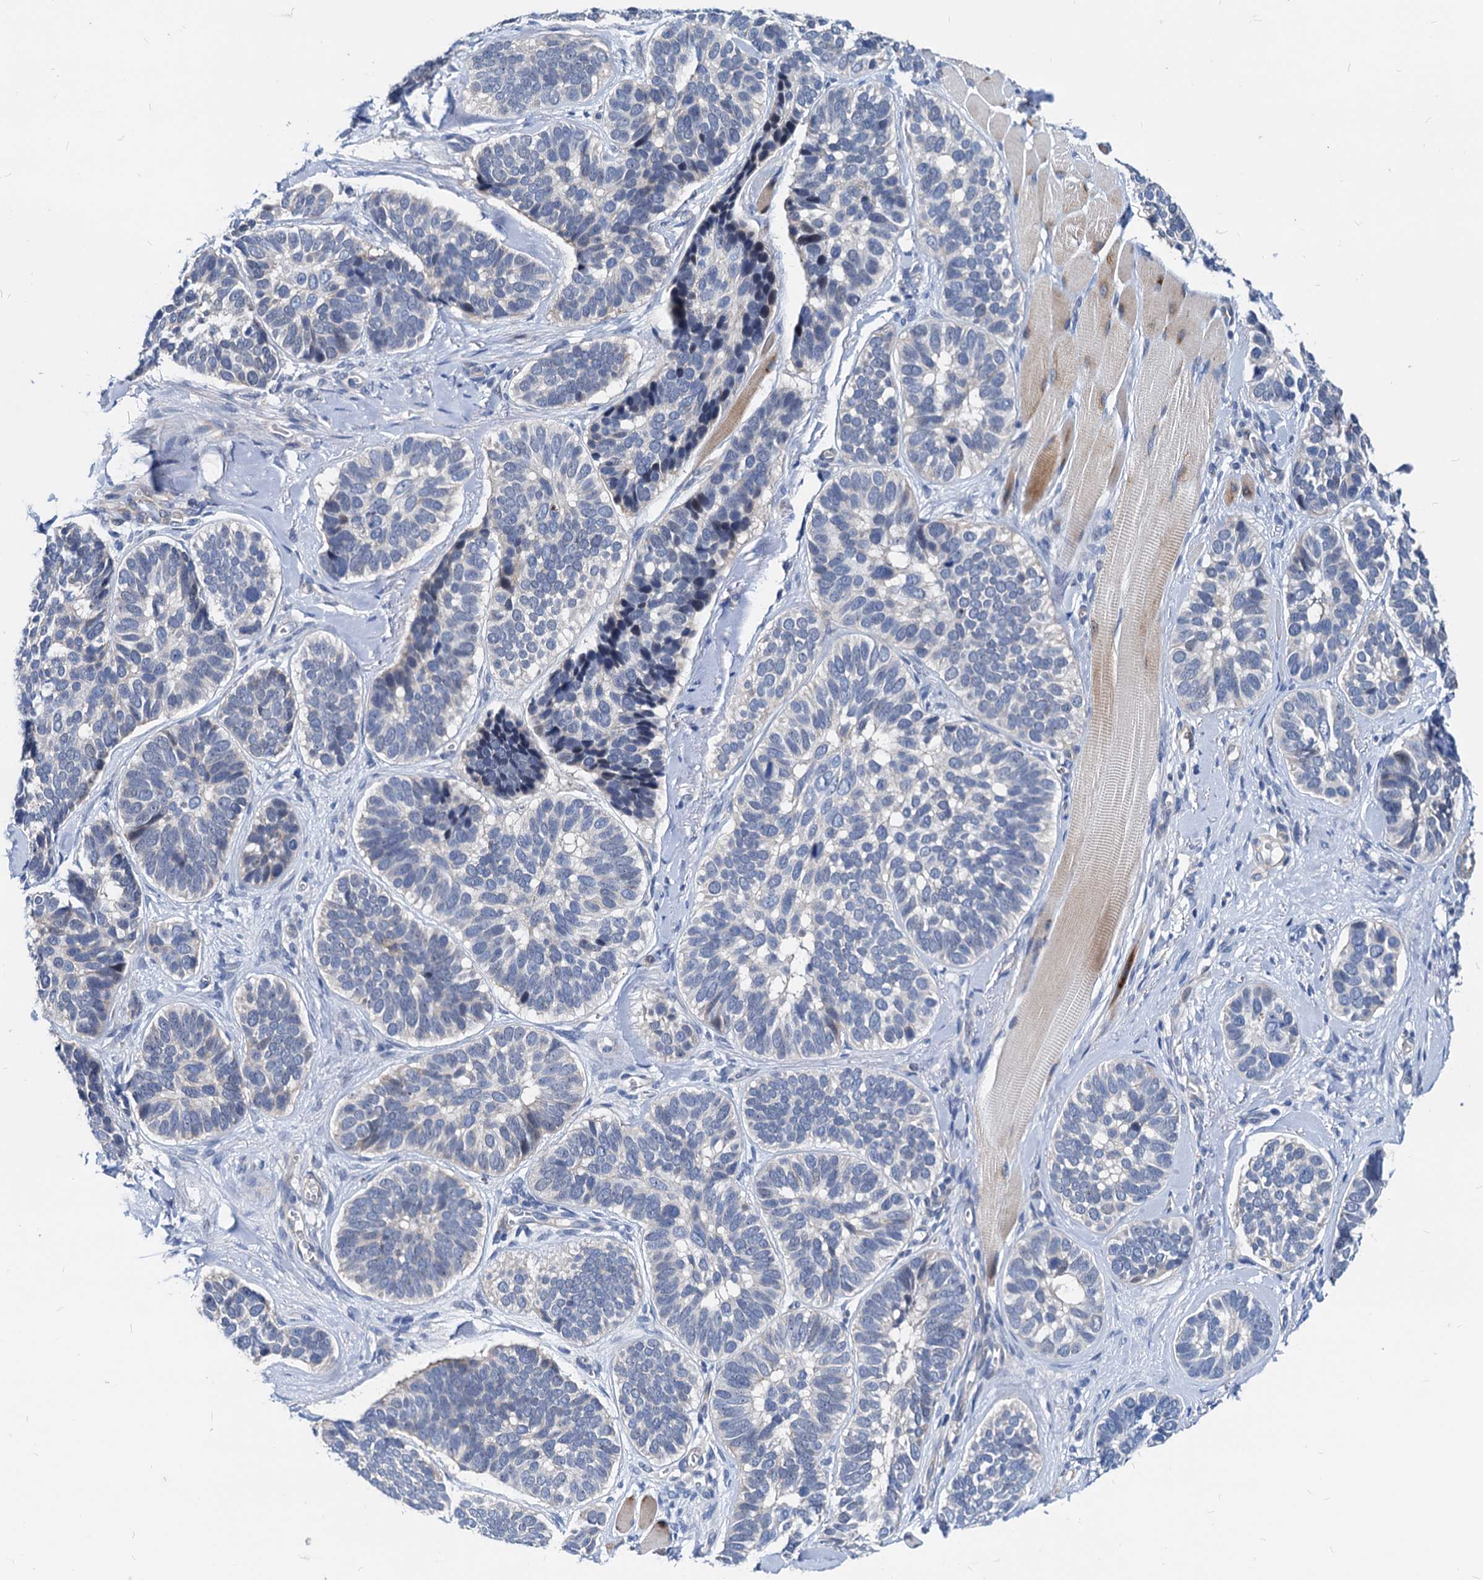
{"staining": {"intensity": "negative", "quantity": "none", "location": "none"}, "tissue": "skin cancer", "cell_type": "Tumor cells", "image_type": "cancer", "snomed": [{"axis": "morphology", "description": "Basal cell carcinoma"}, {"axis": "topography", "description": "Skin"}], "caption": "Immunohistochemistry histopathology image of neoplastic tissue: human basal cell carcinoma (skin) stained with DAB displays no significant protein positivity in tumor cells.", "gene": "HSF2", "patient": {"sex": "male", "age": 62}}